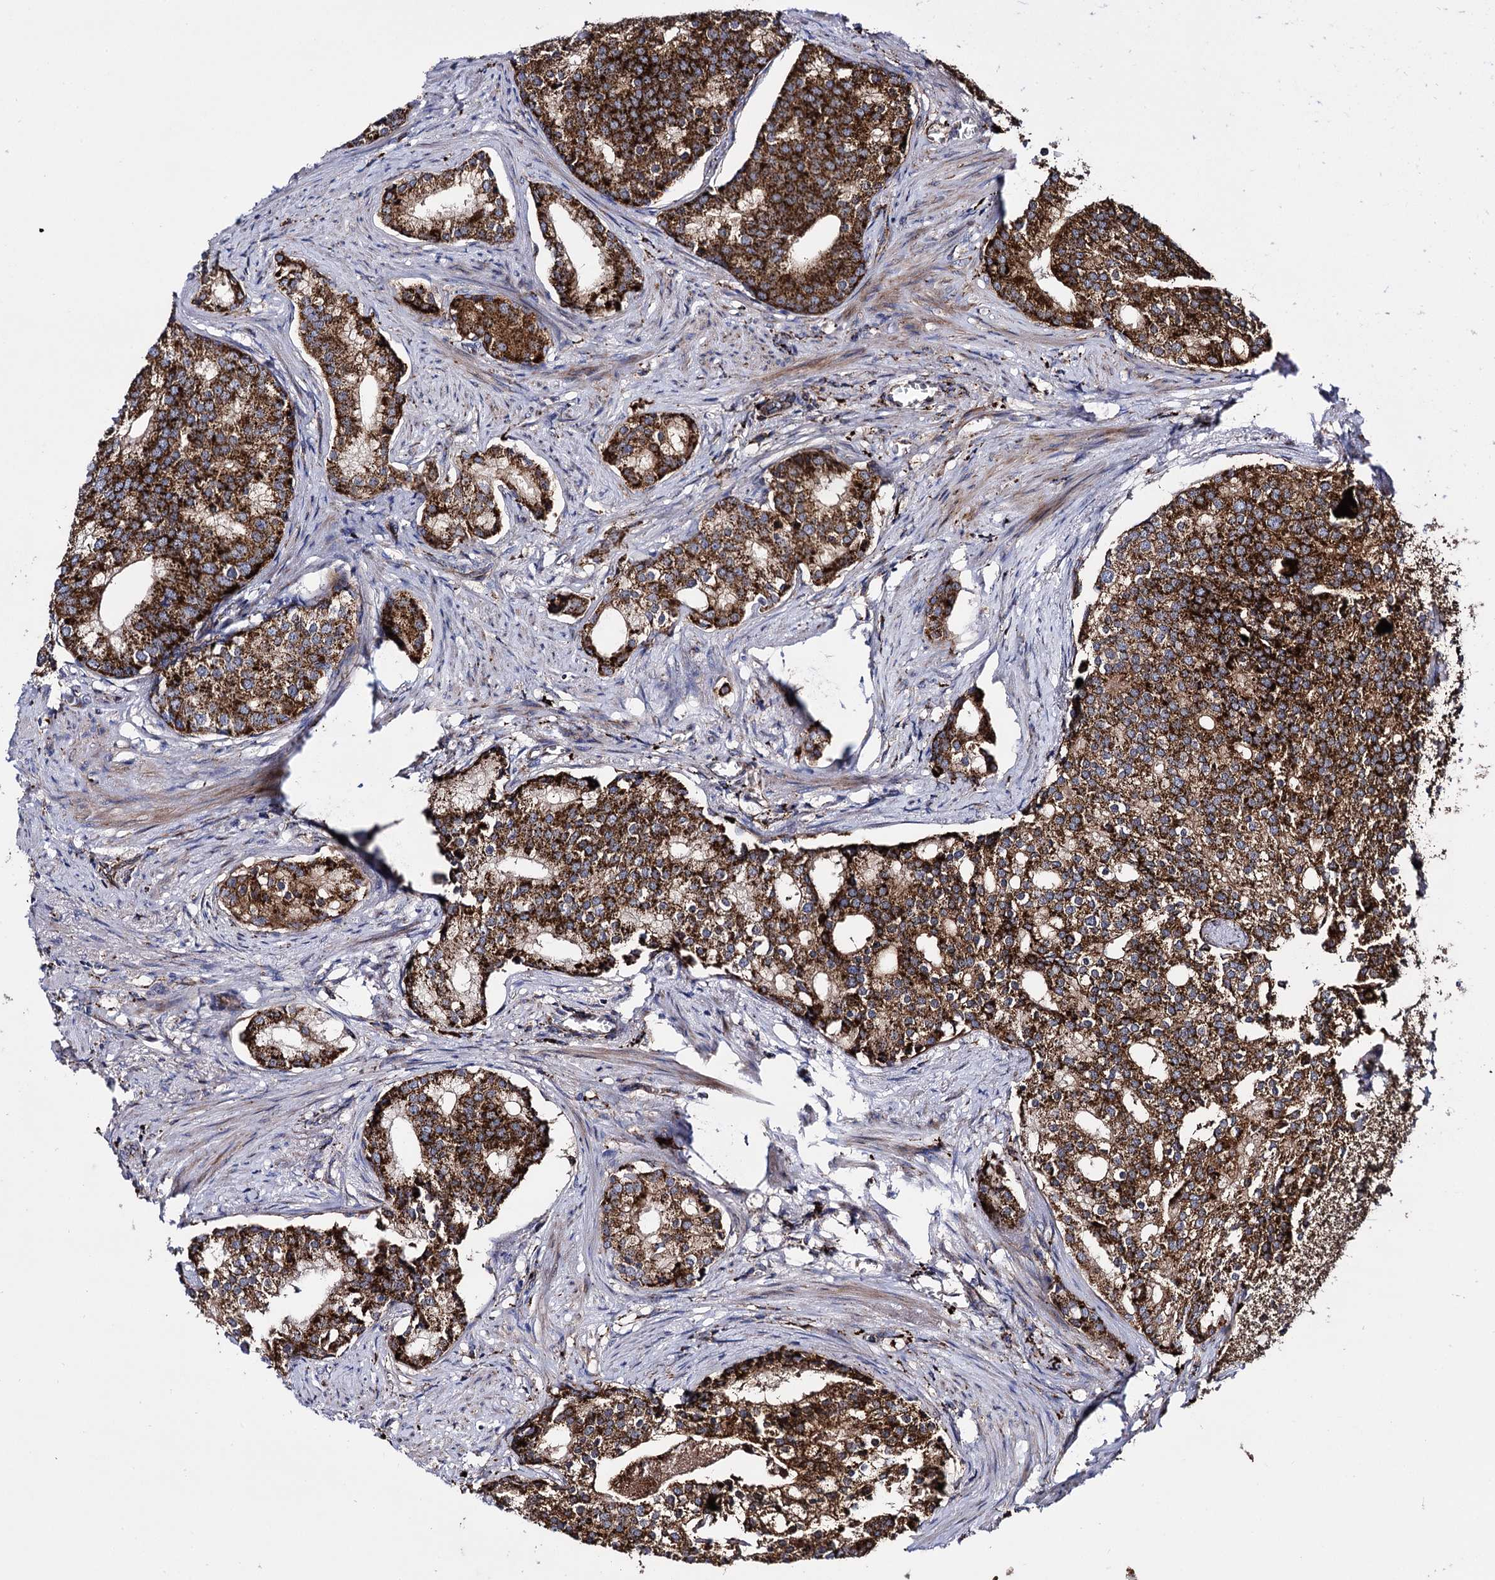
{"staining": {"intensity": "strong", "quantity": ">75%", "location": "cytoplasmic/membranous"}, "tissue": "prostate cancer", "cell_type": "Tumor cells", "image_type": "cancer", "snomed": [{"axis": "morphology", "description": "Adenocarcinoma, Low grade"}, {"axis": "topography", "description": "Prostate"}], "caption": "Prostate low-grade adenocarcinoma stained for a protein (brown) shows strong cytoplasmic/membranous positive staining in about >75% of tumor cells.", "gene": "IQCH", "patient": {"sex": "male", "age": 71}}